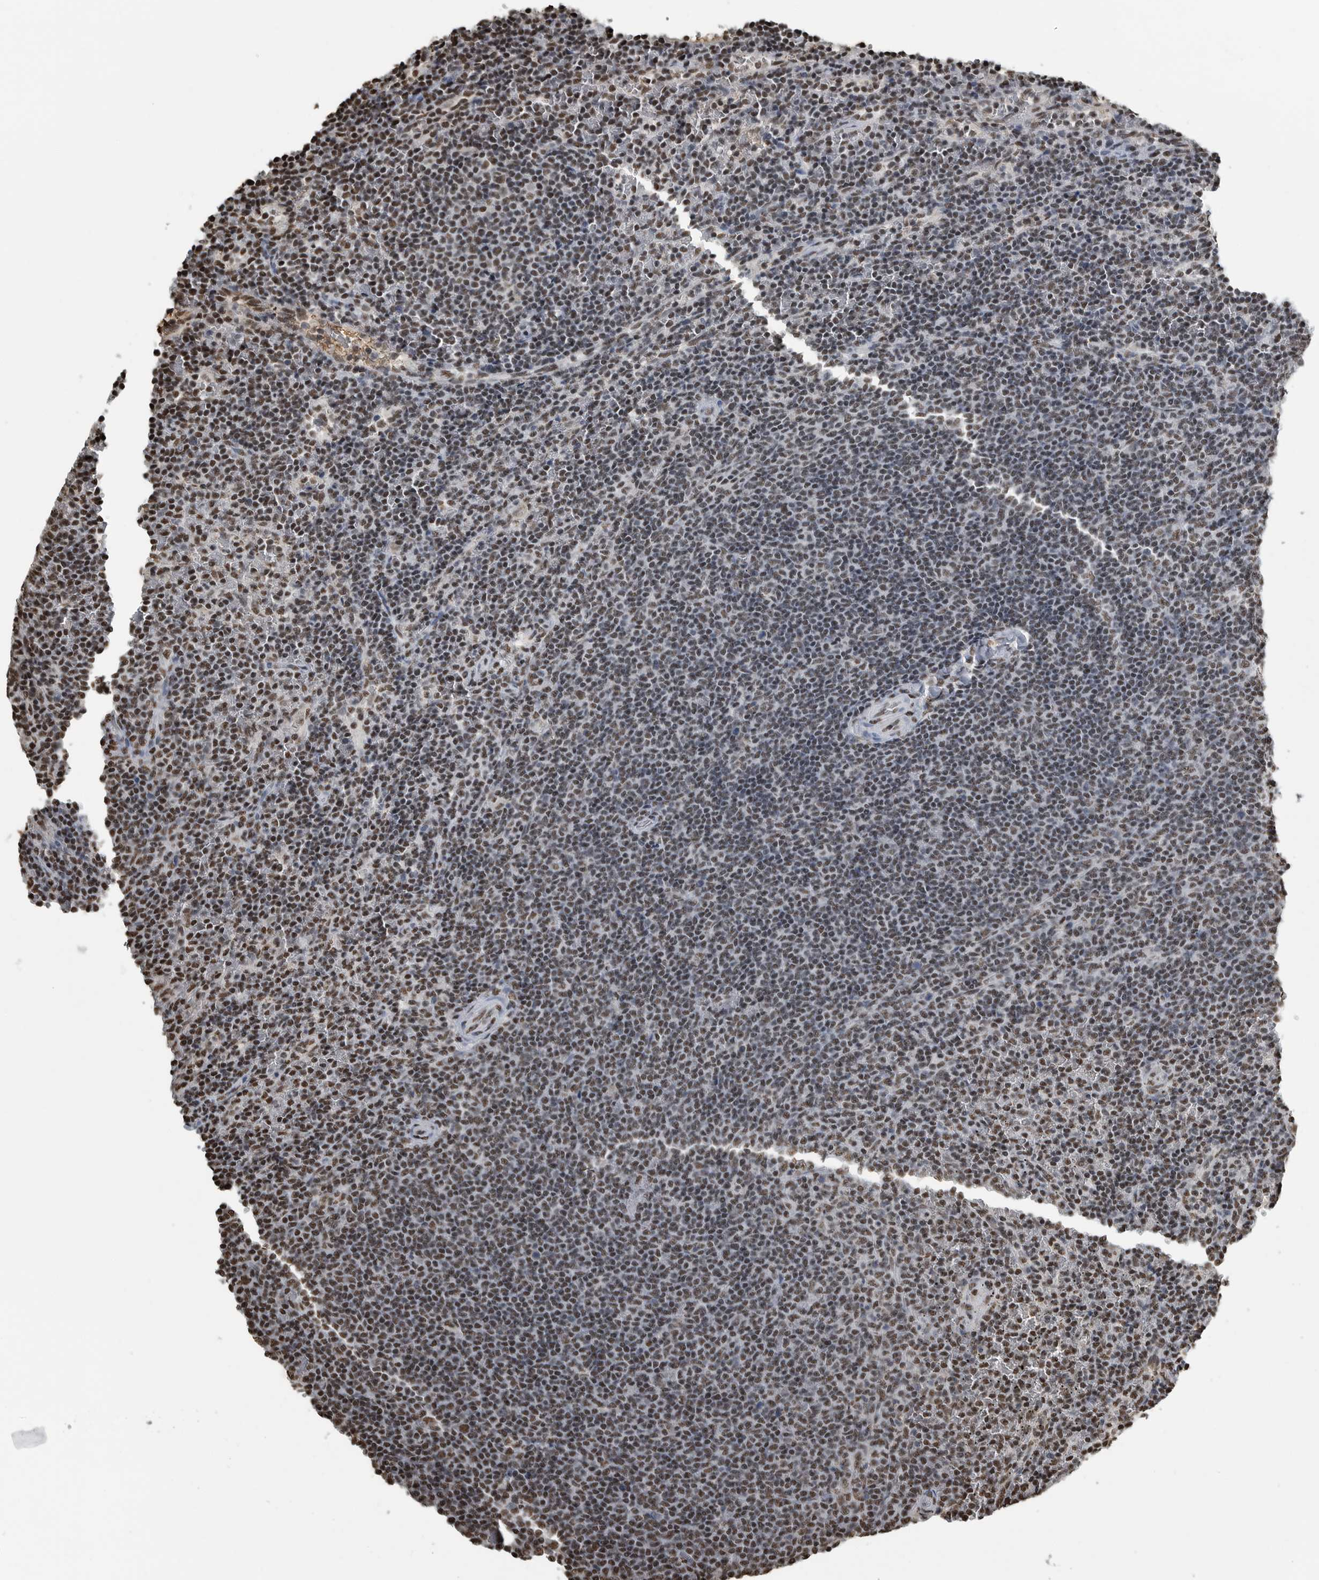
{"staining": {"intensity": "moderate", "quantity": "25%-75%", "location": "nuclear"}, "tissue": "lymphoma", "cell_type": "Tumor cells", "image_type": "cancer", "snomed": [{"axis": "morphology", "description": "Malignant lymphoma, non-Hodgkin's type, Low grade"}, {"axis": "topography", "description": "Spleen"}], "caption": "High-magnification brightfield microscopy of lymphoma stained with DAB (brown) and counterstained with hematoxylin (blue). tumor cells exhibit moderate nuclear staining is present in about25%-75% of cells.", "gene": "TGS1", "patient": {"sex": "female", "age": 50}}